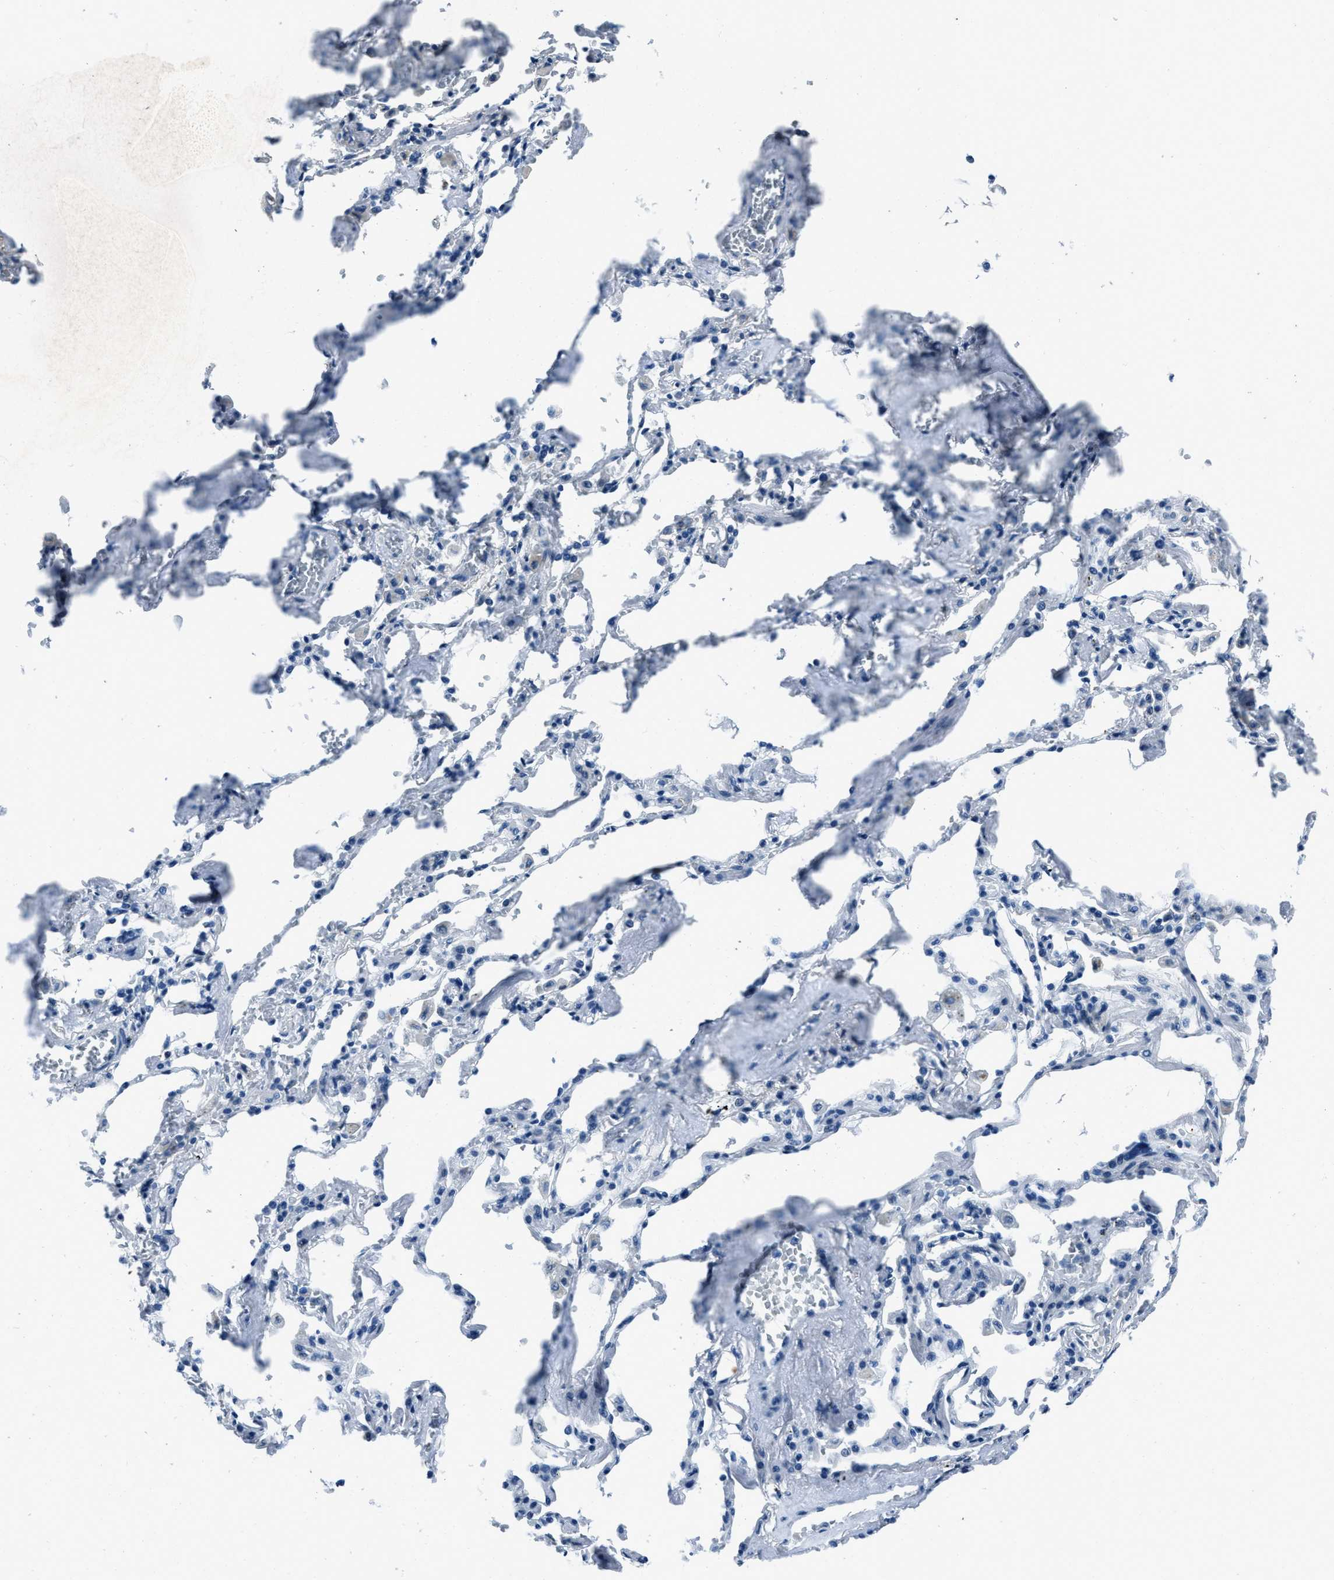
{"staining": {"intensity": "moderate", "quantity": ">75%", "location": "cytoplasmic/membranous"}, "tissue": "adipose tissue", "cell_type": "Adipocytes", "image_type": "normal", "snomed": [{"axis": "morphology", "description": "Normal tissue, NOS"}, {"axis": "topography", "description": "Cartilage tissue"}, {"axis": "topography", "description": "Lung"}], "caption": "The immunohistochemical stain shows moderate cytoplasmic/membranous staining in adipocytes of normal adipose tissue. (brown staining indicates protein expression, while blue staining denotes nuclei).", "gene": "AMACR", "patient": {"sex": "female", "age": 77}}